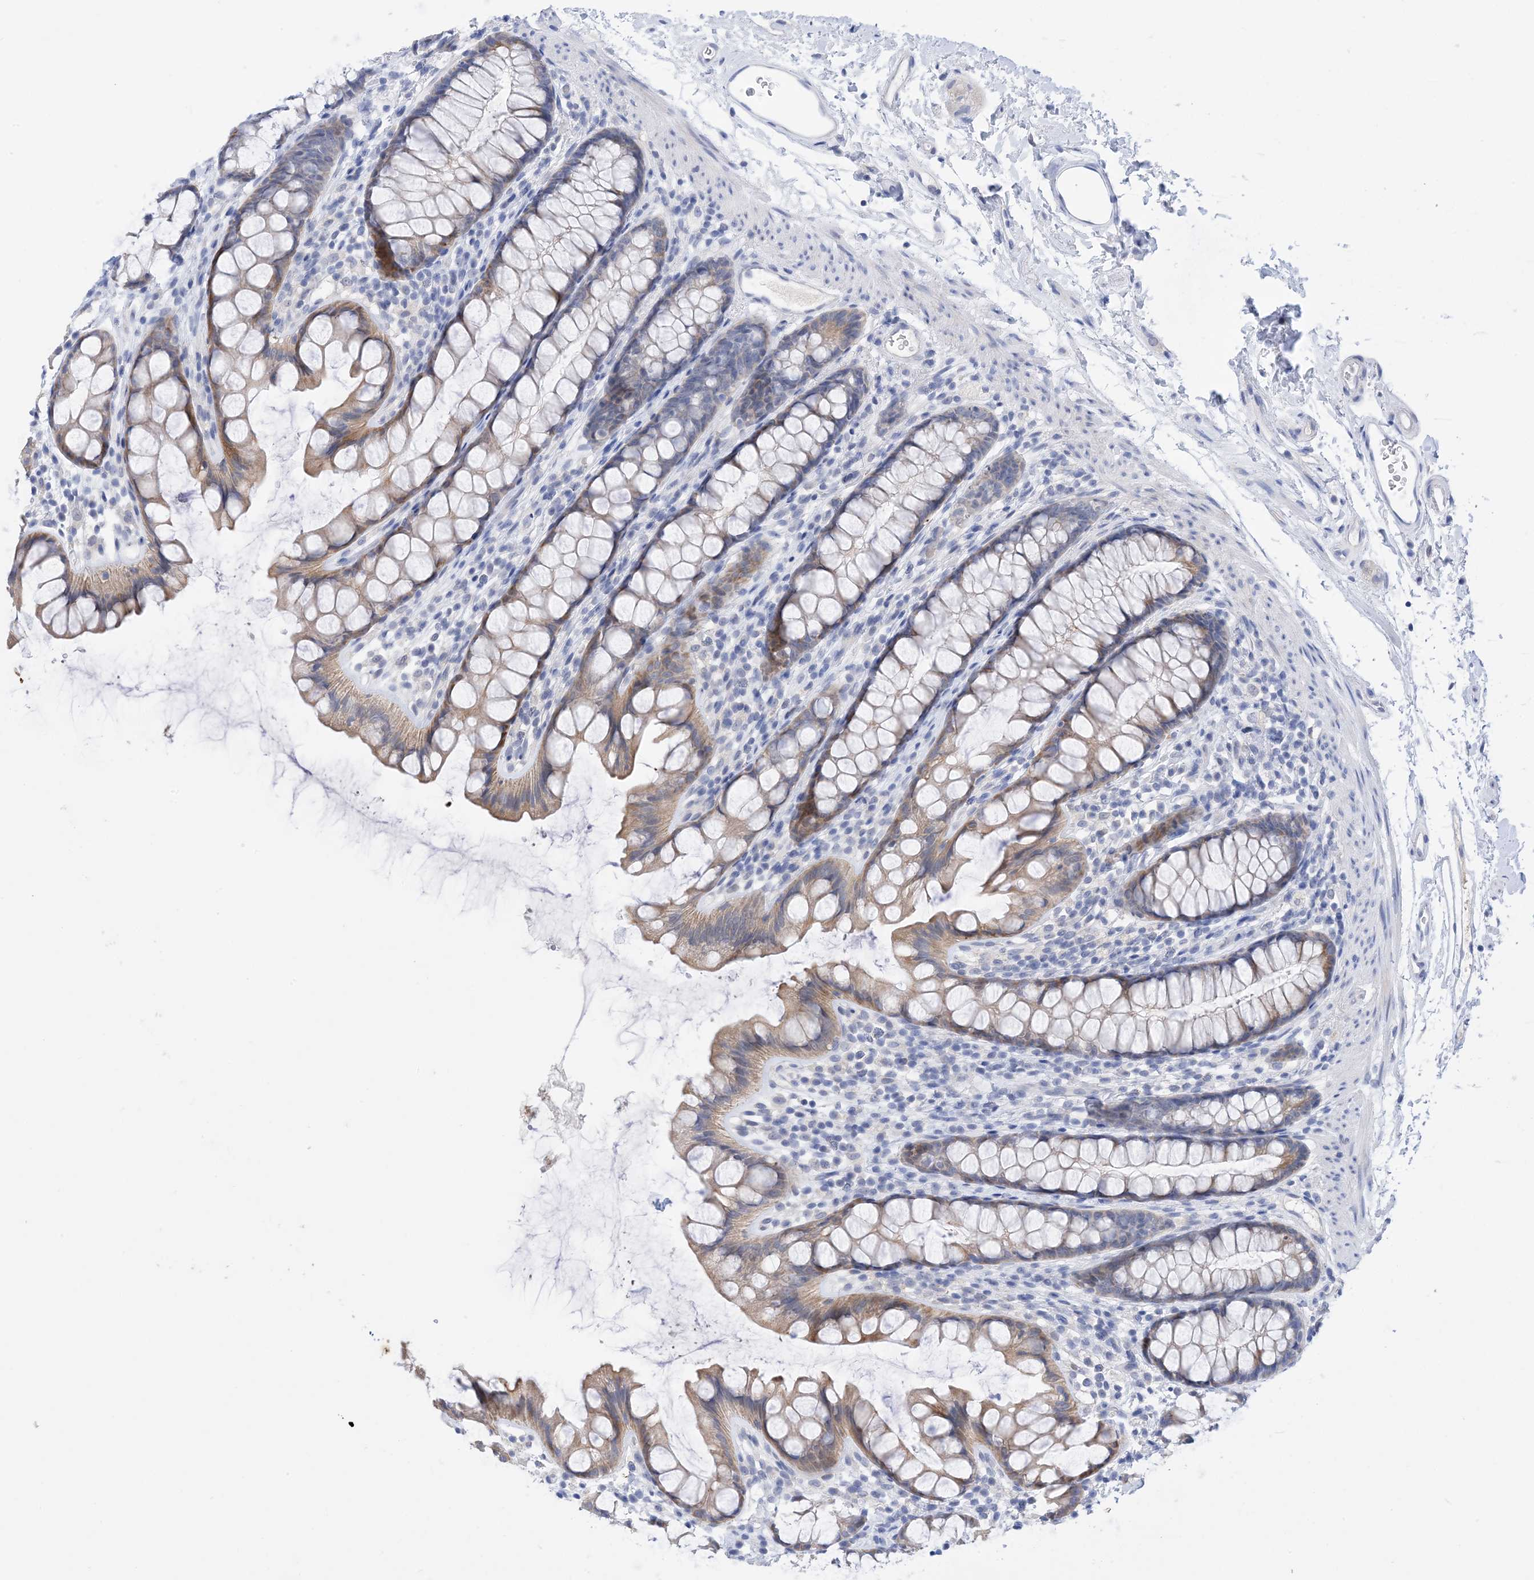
{"staining": {"intensity": "weak", "quantity": "25%-75%", "location": "cytoplasmic/membranous"}, "tissue": "rectum", "cell_type": "Glandular cells", "image_type": "normal", "snomed": [{"axis": "morphology", "description": "Normal tissue, NOS"}, {"axis": "topography", "description": "Rectum"}], "caption": "This is a photomicrograph of immunohistochemistry staining of normal rectum, which shows weak positivity in the cytoplasmic/membranous of glandular cells.", "gene": "PLK4", "patient": {"sex": "female", "age": 65}}